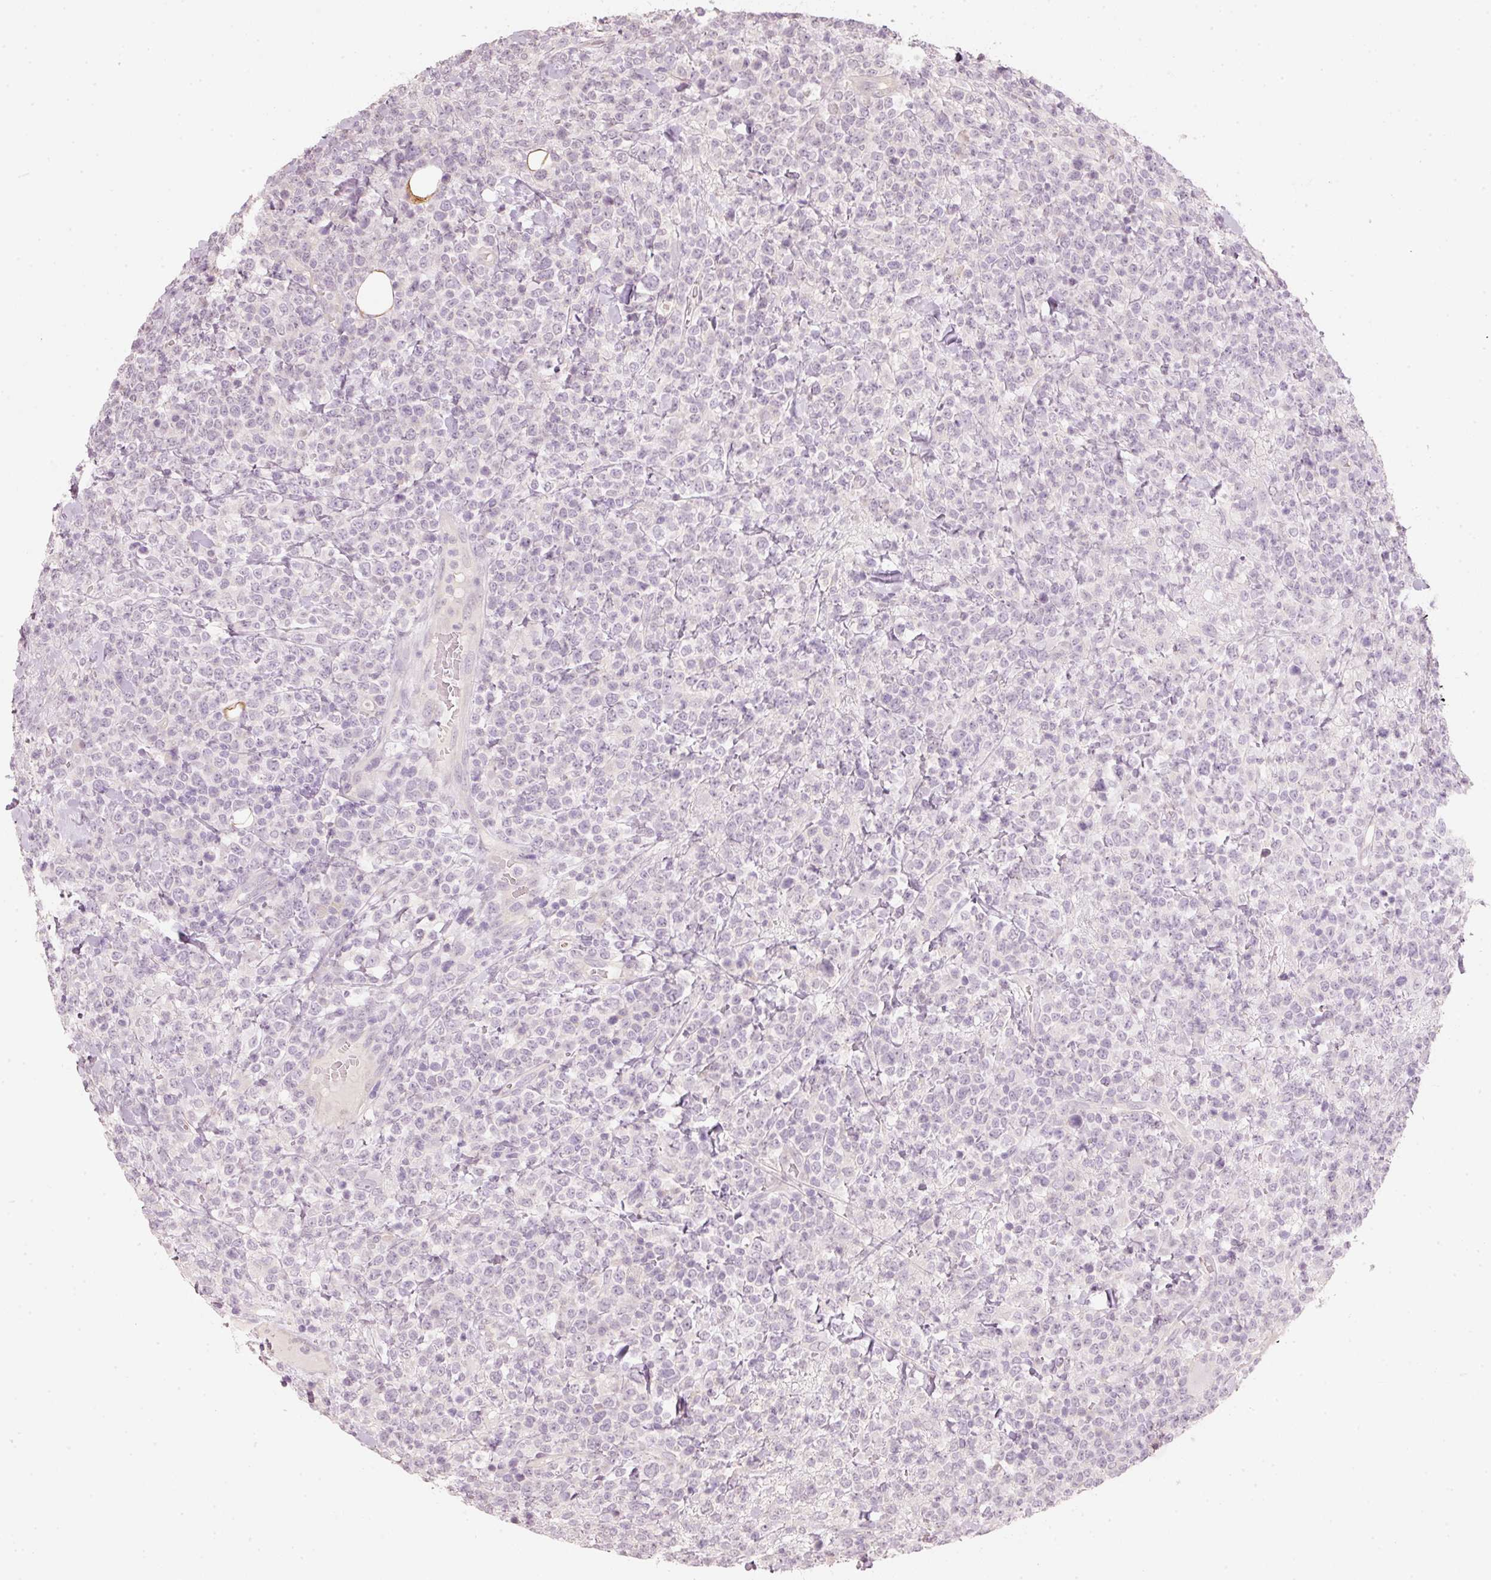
{"staining": {"intensity": "negative", "quantity": "none", "location": "none"}, "tissue": "lymphoma", "cell_type": "Tumor cells", "image_type": "cancer", "snomed": [{"axis": "morphology", "description": "Malignant lymphoma, non-Hodgkin's type, High grade"}, {"axis": "topography", "description": "Colon"}], "caption": "This histopathology image is of lymphoma stained with immunohistochemistry to label a protein in brown with the nuclei are counter-stained blue. There is no staining in tumor cells. (DAB immunohistochemistry (IHC) visualized using brightfield microscopy, high magnification).", "gene": "STEAP1", "patient": {"sex": "female", "age": 53}}